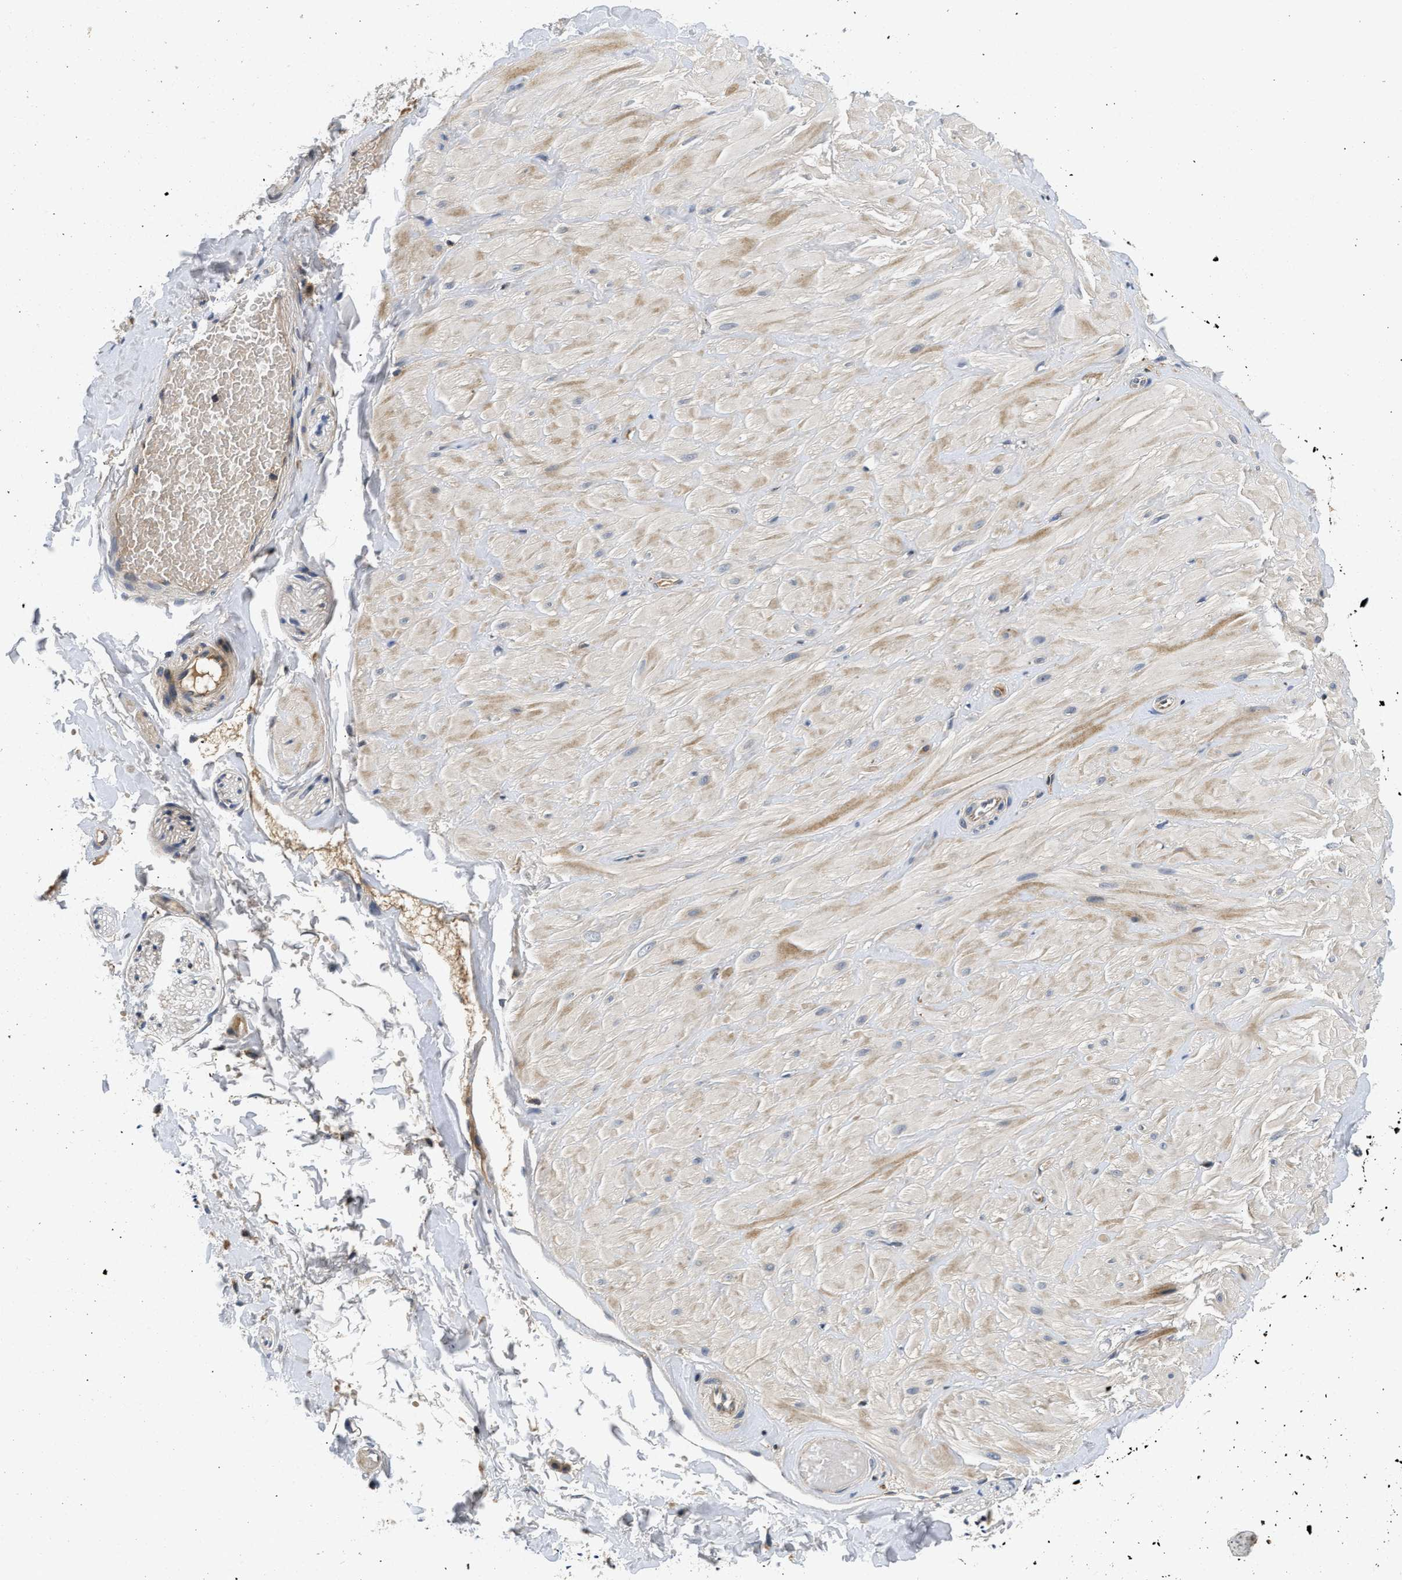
{"staining": {"intensity": "negative", "quantity": "none", "location": "none"}, "tissue": "adipose tissue", "cell_type": "Adipocytes", "image_type": "normal", "snomed": [{"axis": "morphology", "description": "Normal tissue, NOS"}, {"axis": "topography", "description": "Adipose tissue"}, {"axis": "topography", "description": "Vascular tissue"}, {"axis": "topography", "description": "Peripheral nerve tissue"}], "caption": "Immunohistochemistry histopathology image of normal adipose tissue stained for a protein (brown), which reveals no positivity in adipocytes. (Immunohistochemistry, brightfield microscopy, high magnification).", "gene": "PDP1", "patient": {"sex": "male", "age": 25}}